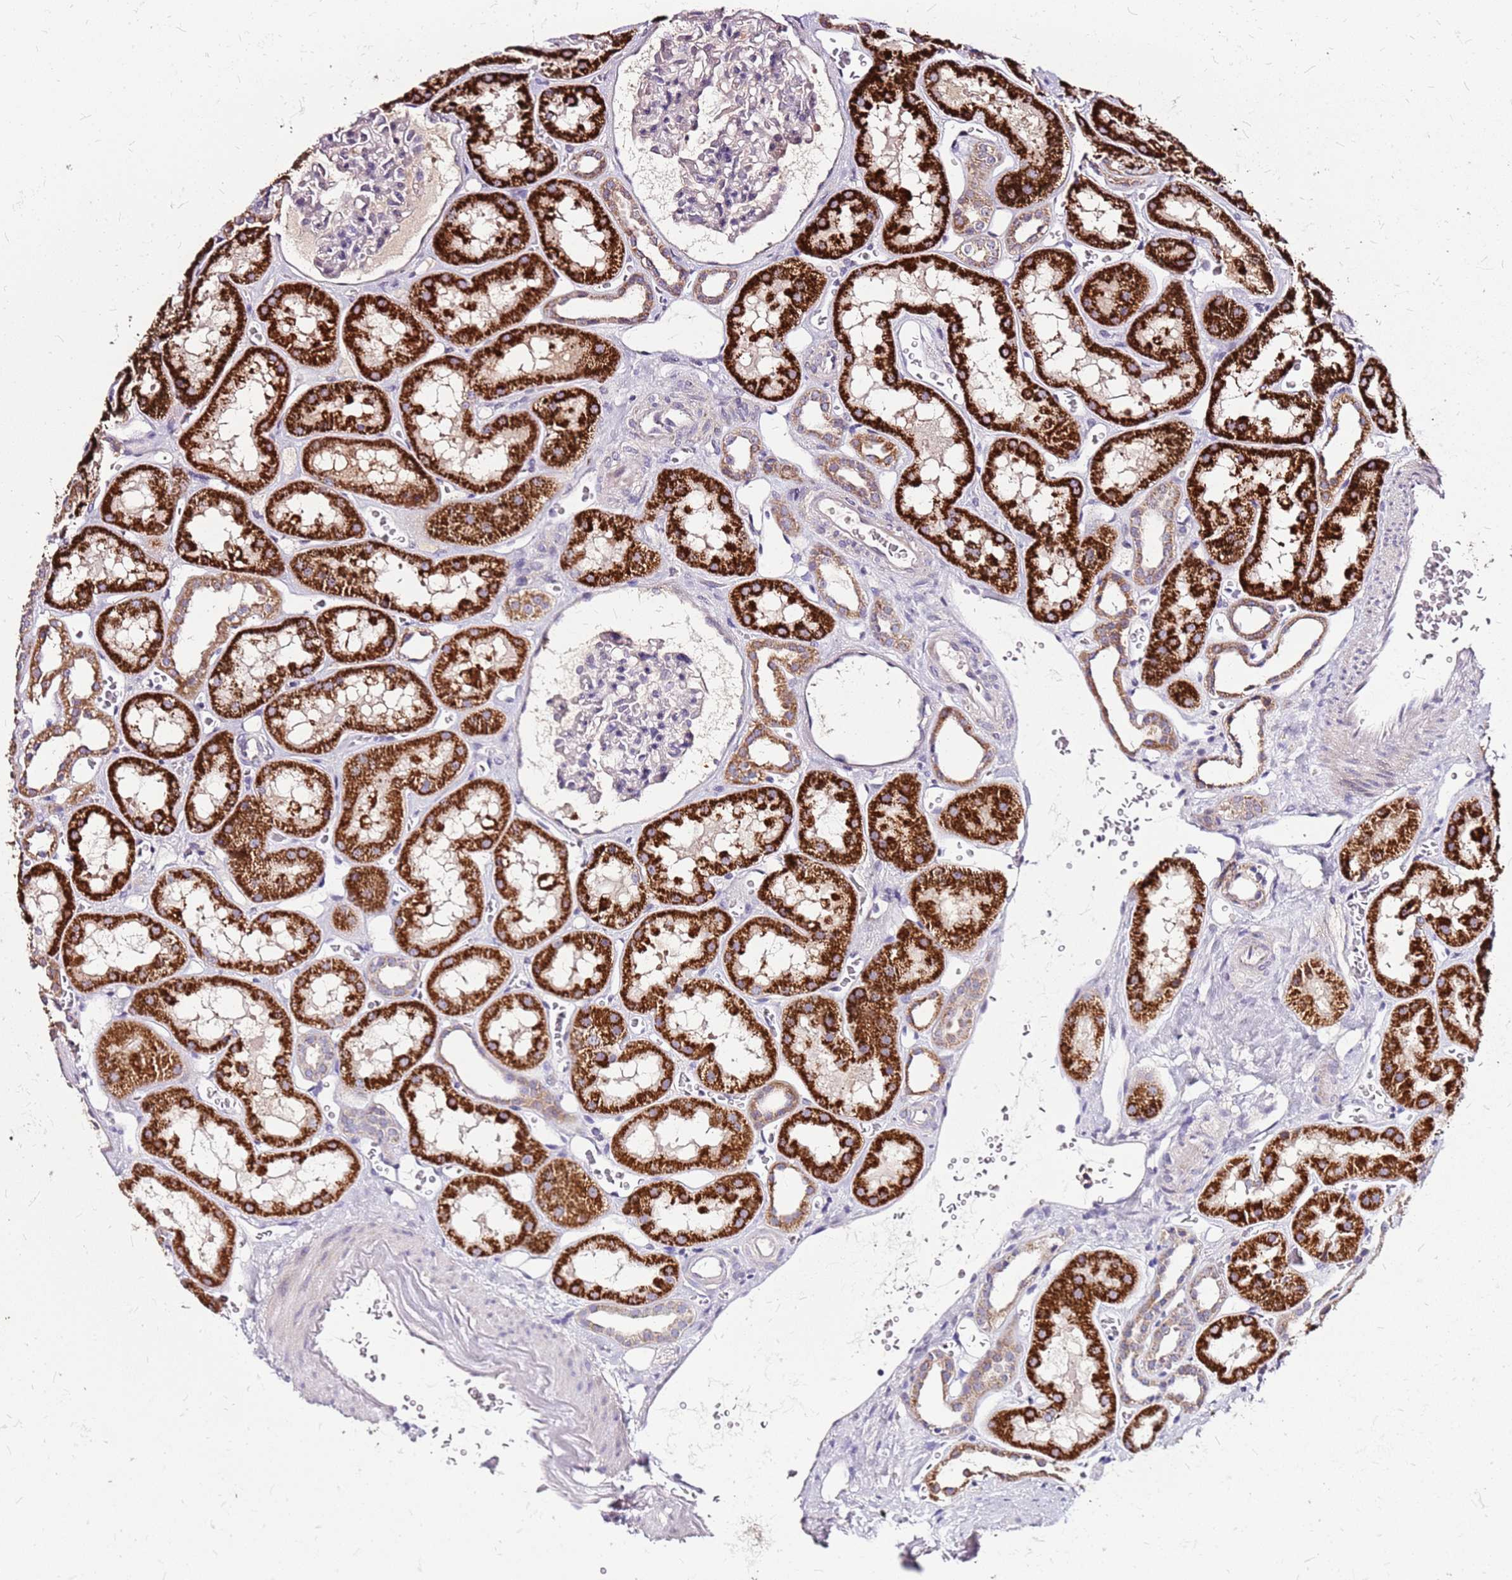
{"staining": {"intensity": "negative", "quantity": "none", "location": "none"}, "tissue": "kidney", "cell_type": "Cells in glomeruli", "image_type": "normal", "snomed": [{"axis": "morphology", "description": "Normal tissue, NOS"}, {"axis": "topography", "description": "Kidney"}], "caption": "Cells in glomeruli are negative for brown protein staining in benign kidney. (Brightfield microscopy of DAB (3,3'-diaminobenzidine) immunohistochemistry (IHC) at high magnification).", "gene": "DCDC2C", "patient": {"sex": "female", "age": 41}}